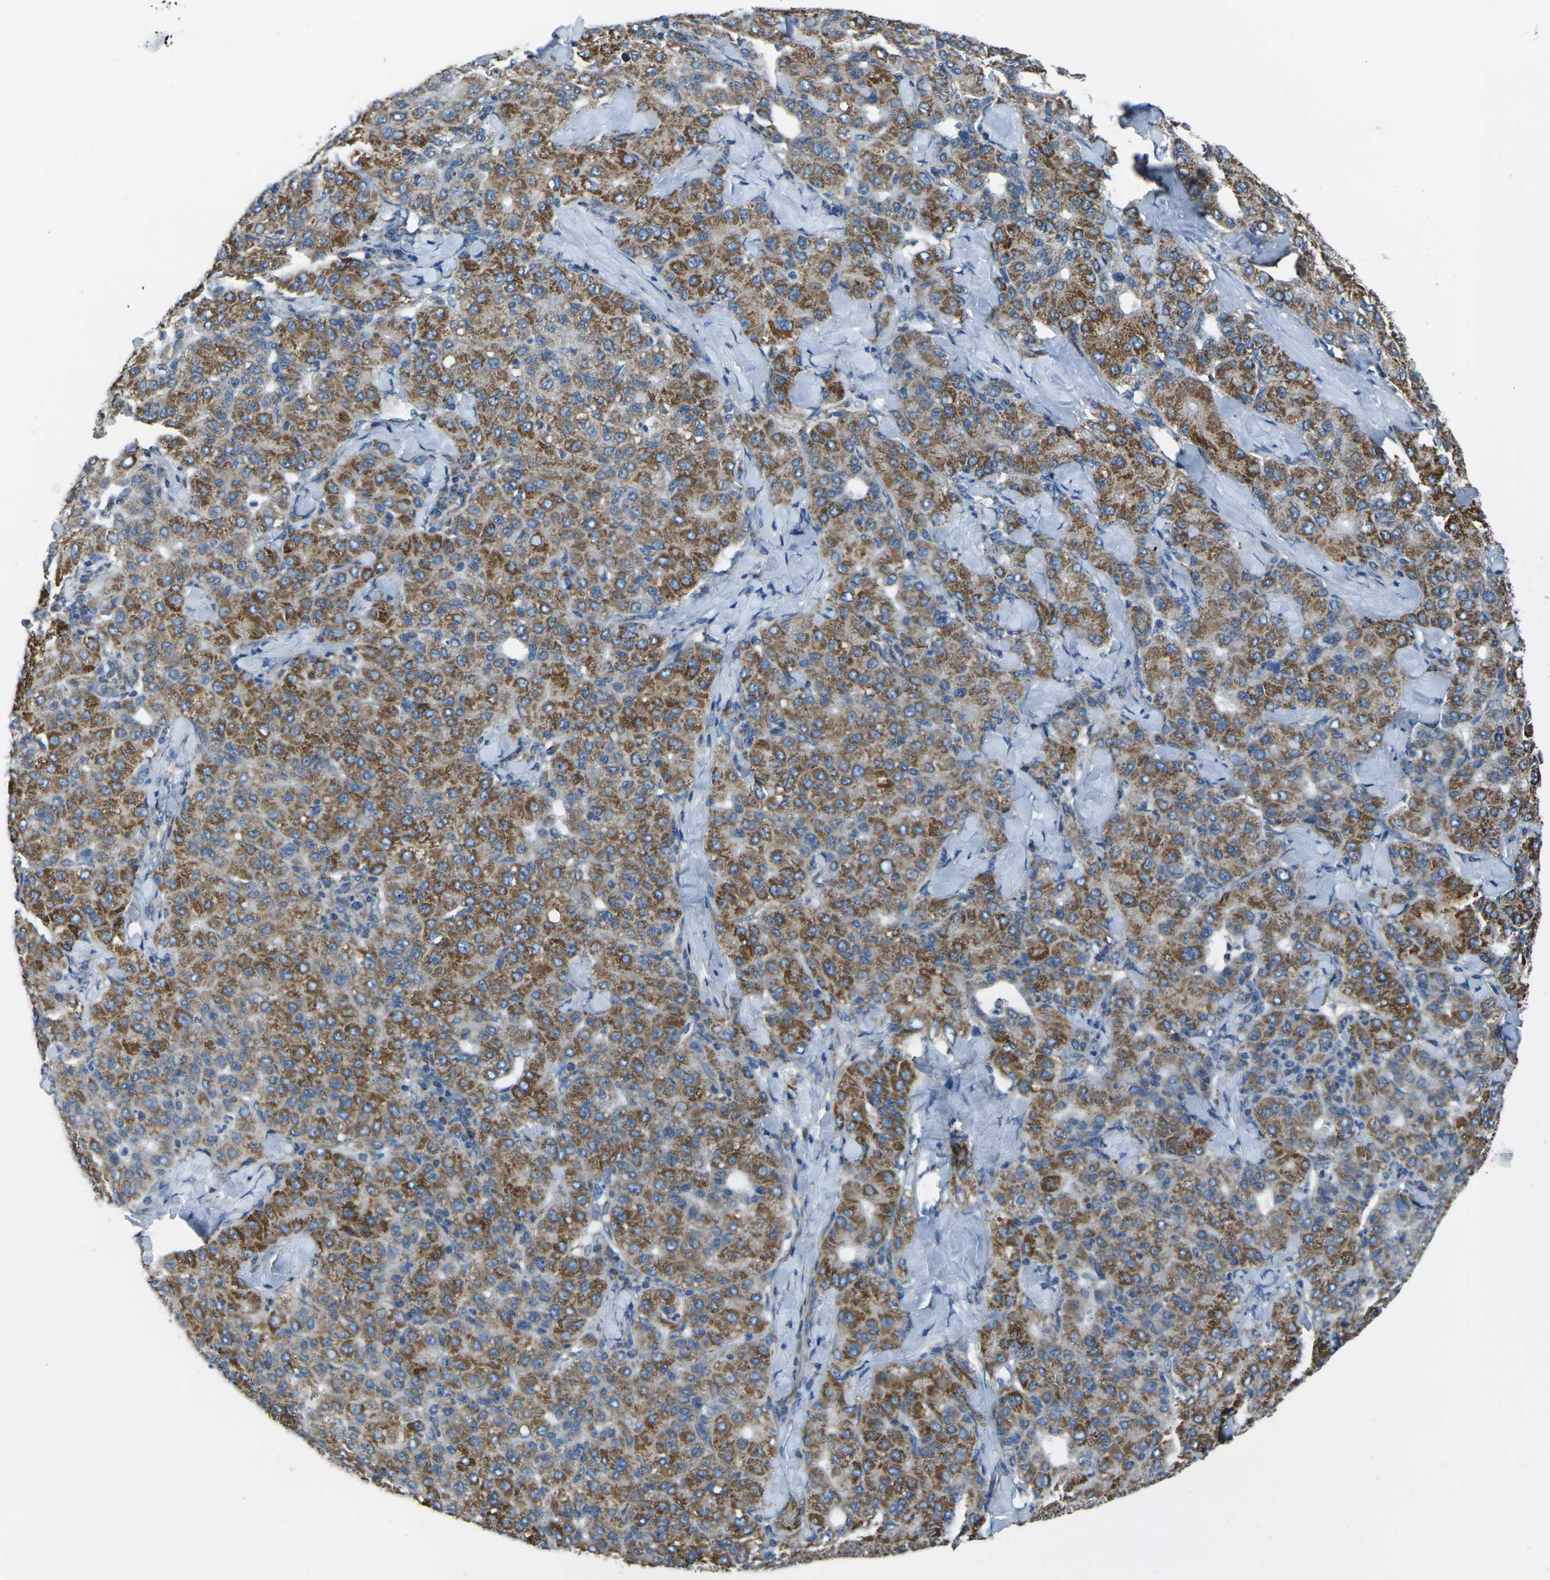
{"staining": {"intensity": "moderate", "quantity": ">75%", "location": "cytoplasmic/membranous"}, "tissue": "liver cancer", "cell_type": "Tumor cells", "image_type": "cancer", "snomed": [{"axis": "morphology", "description": "Carcinoma, Hepatocellular, NOS"}, {"axis": "topography", "description": "Liver"}], "caption": "Human liver hepatocellular carcinoma stained for a protein (brown) demonstrates moderate cytoplasmic/membranous positive staining in approximately >75% of tumor cells.", "gene": "TMEM120B", "patient": {"sex": "male", "age": 65}}